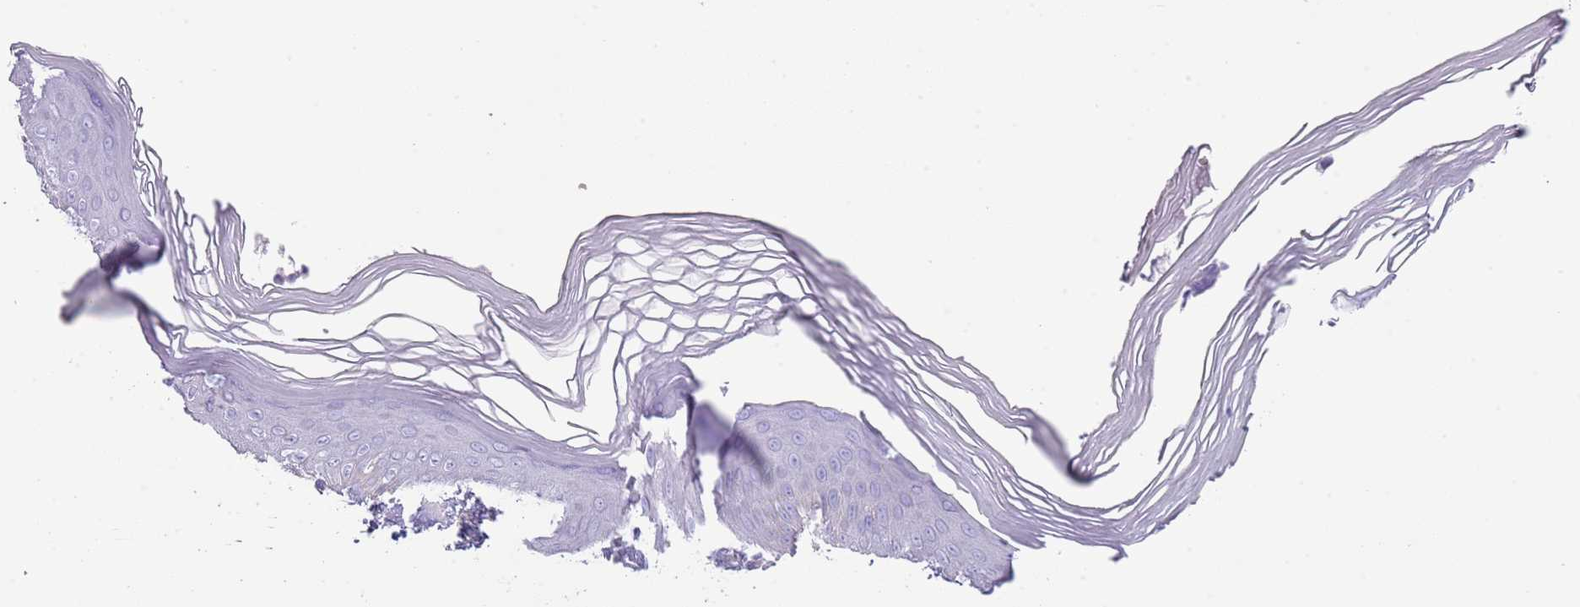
{"staining": {"intensity": "negative", "quantity": "none", "location": "none"}, "tissue": "skin", "cell_type": "Epidermal cells", "image_type": "normal", "snomed": [{"axis": "morphology", "description": "Normal tissue, NOS"}, {"axis": "morphology", "description": "Inflammation, NOS"}, {"axis": "topography", "description": "Soft tissue"}, {"axis": "topography", "description": "Anal"}], "caption": "An immunohistochemistry (IHC) histopathology image of benign skin is shown. There is no staining in epidermal cells of skin. (Stains: DAB IHC with hematoxylin counter stain, Microscopy: brightfield microscopy at high magnification).", "gene": "ENSG00000271254", "patient": {"sex": "female", "age": 15}}